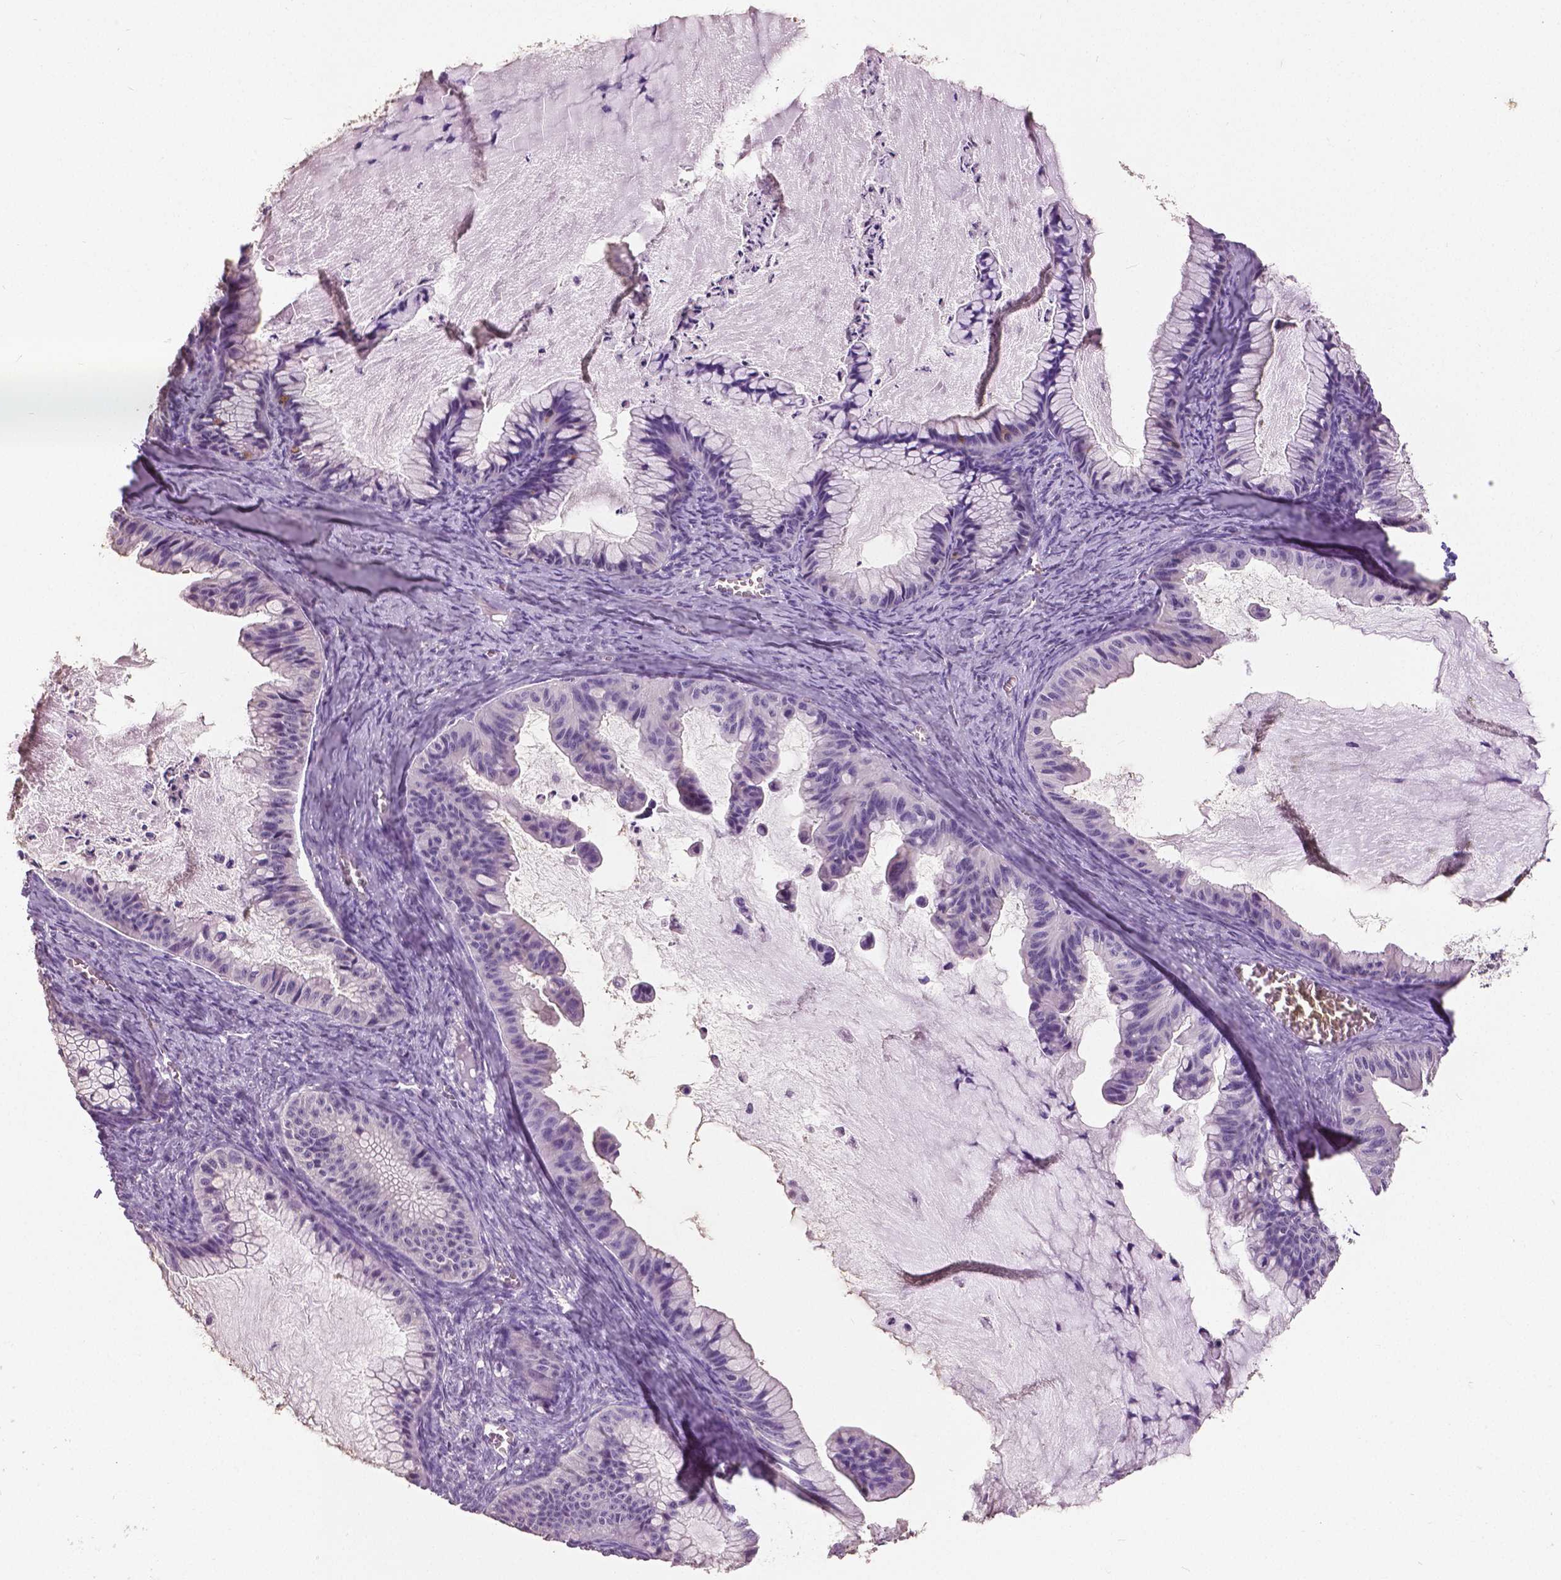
{"staining": {"intensity": "negative", "quantity": "none", "location": "none"}, "tissue": "ovarian cancer", "cell_type": "Tumor cells", "image_type": "cancer", "snomed": [{"axis": "morphology", "description": "Cystadenocarcinoma, mucinous, NOS"}, {"axis": "topography", "description": "Ovary"}], "caption": "Image shows no protein staining in tumor cells of mucinous cystadenocarcinoma (ovarian) tissue. (DAB (3,3'-diaminobenzidine) immunohistochemistry (IHC), high magnification).", "gene": "GRIN2A", "patient": {"sex": "female", "age": 72}}